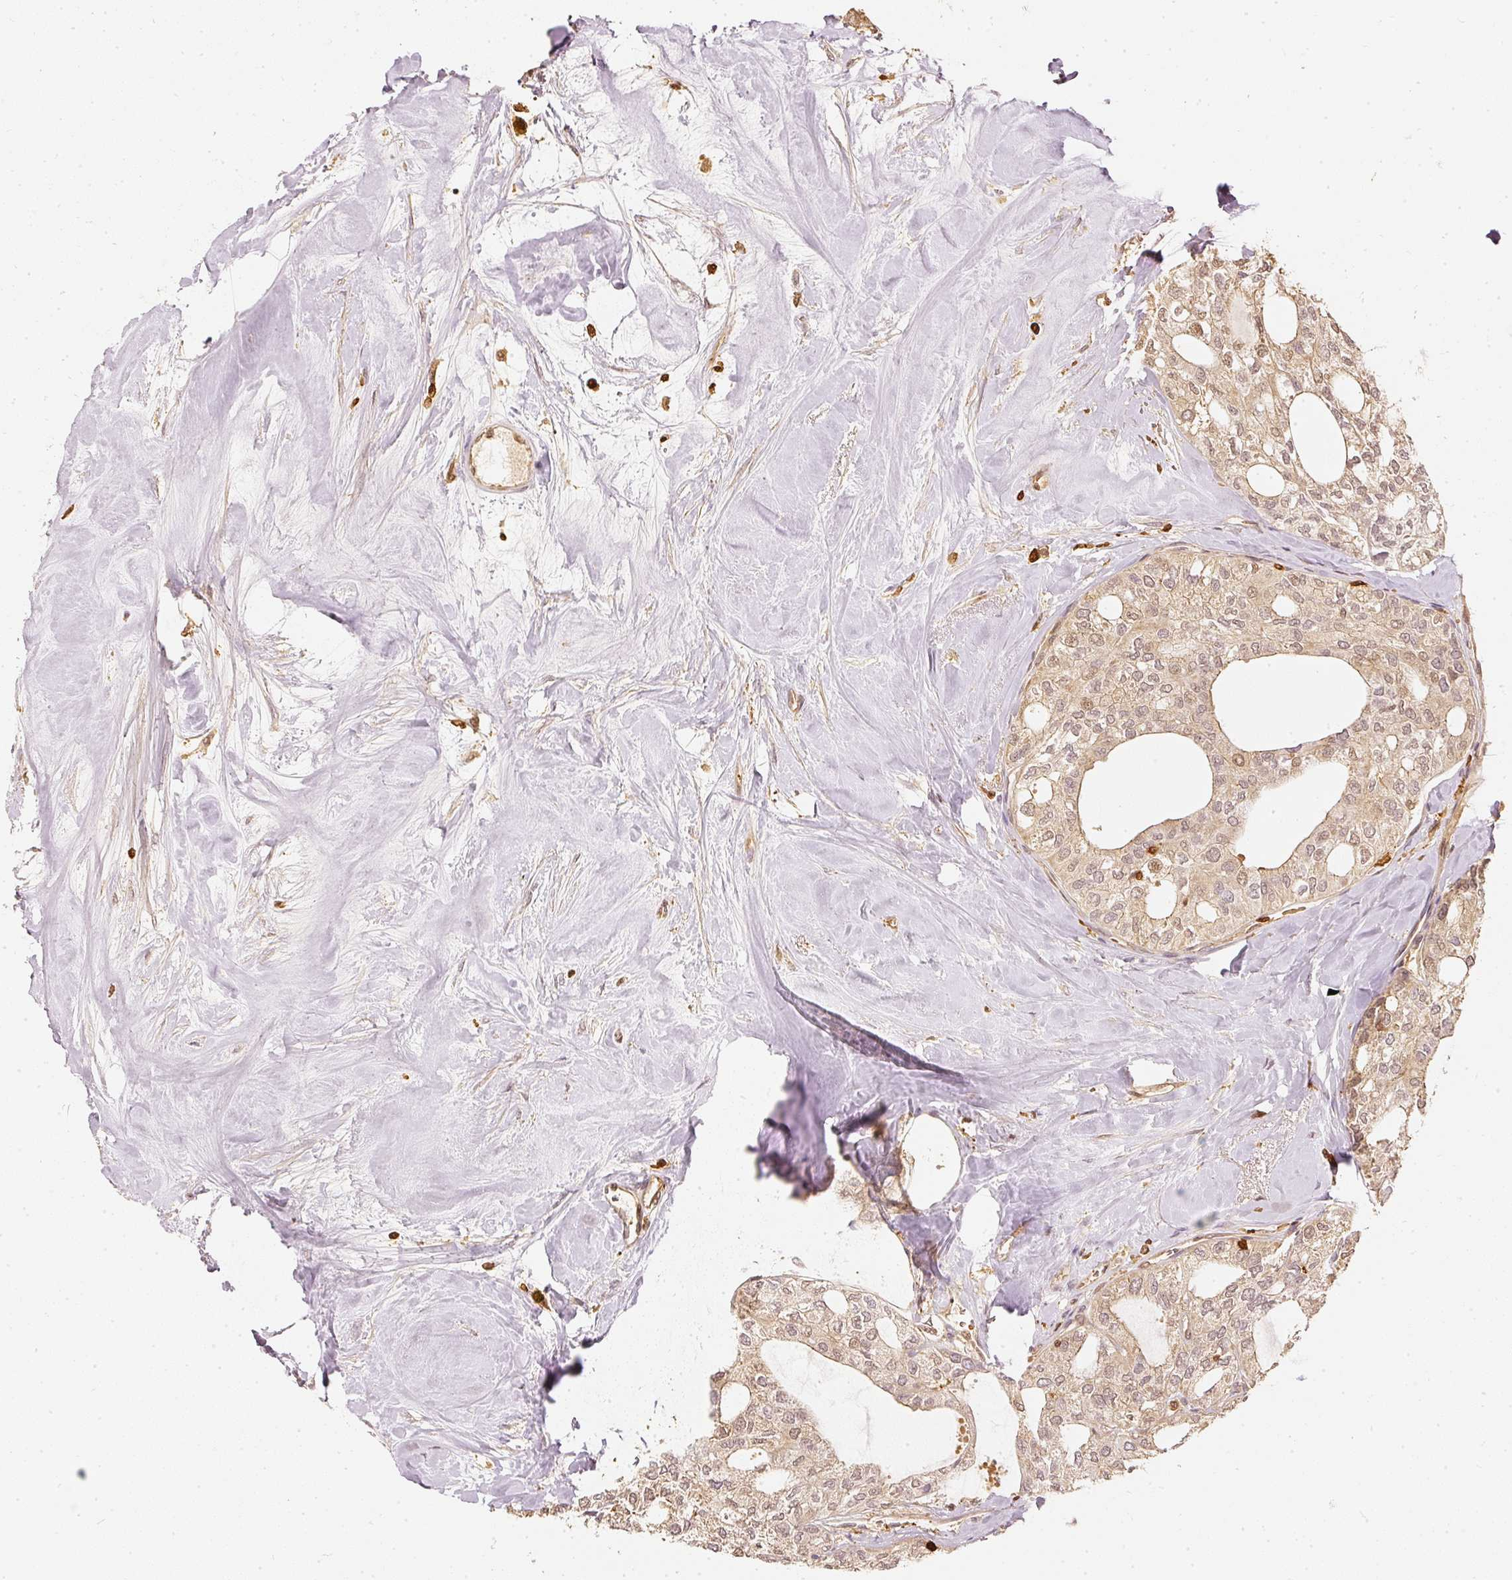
{"staining": {"intensity": "weak", "quantity": ">75%", "location": "cytoplasmic/membranous,nuclear"}, "tissue": "thyroid cancer", "cell_type": "Tumor cells", "image_type": "cancer", "snomed": [{"axis": "morphology", "description": "Follicular adenoma carcinoma, NOS"}, {"axis": "topography", "description": "Thyroid gland"}], "caption": "Approximately >75% of tumor cells in thyroid cancer (follicular adenoma carcinoma) reveal weak cytoplasmic/membranous and nuclear protein positivity as visualized by brown immunohistochemical staining.", "gene": "PFN1", "patient": {"sex": "male", "age": 75}}